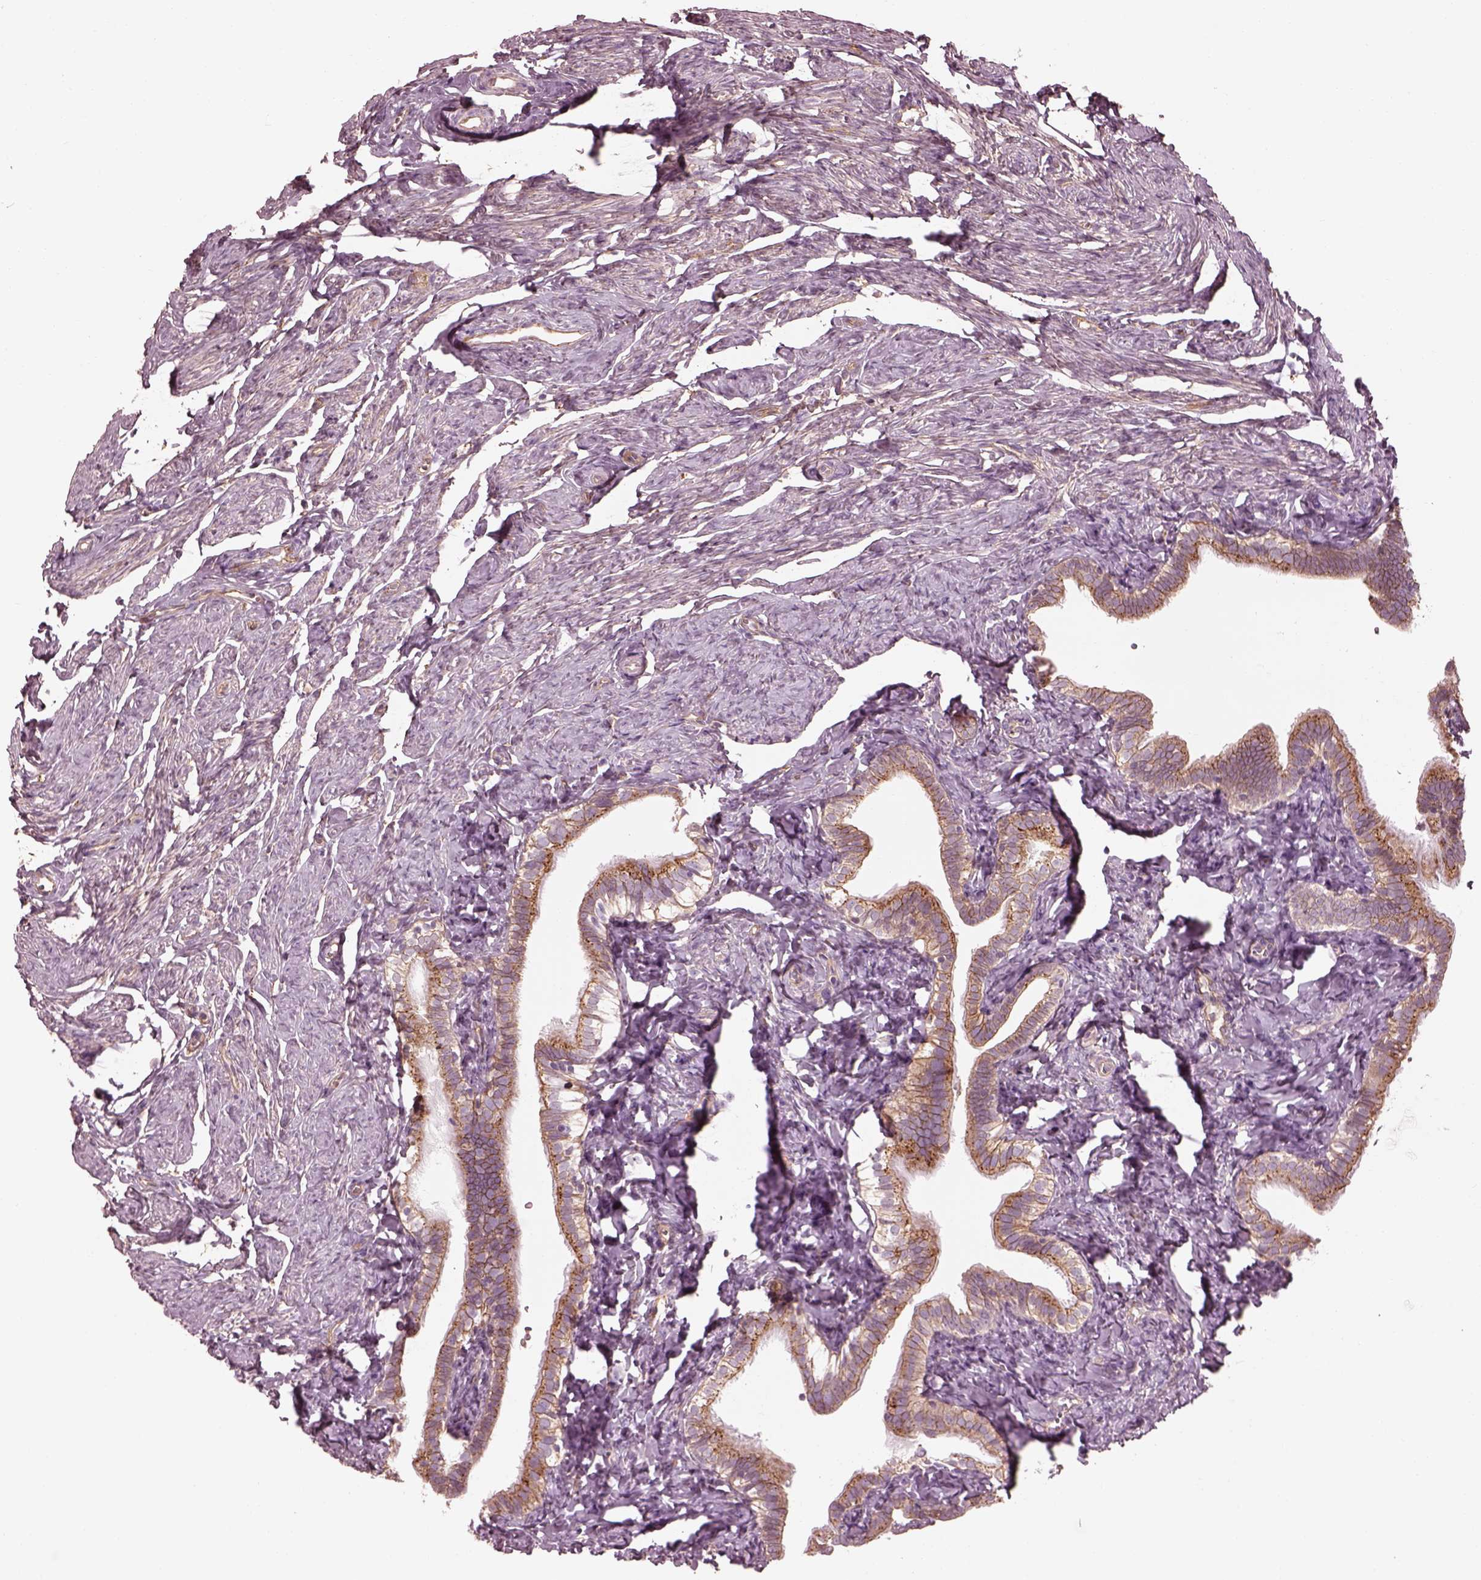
{"staining": {"intensity": "strong", "quantity": ">75%", "location": "cytoplasmic/membranous"}, "tissue": "fallopian tube", "cell_type": "Glandular cells", "image_type": "normal", "snomed": [{"axis": "morphology", "description": "Normal tissue, NOS"}, {"axis": "topography", "description": "Fallopian tube"}], "caption": "Immunohistochemistry micrograph of unremarkable human fallopian tube stained for a protein (brown), which demonstrates high levels of strong cytoplasmic/membranous staining in about >75% of glandular cells.", "gene": "ELAPOR1", "patient": {"sex": "female", "age": 41}}